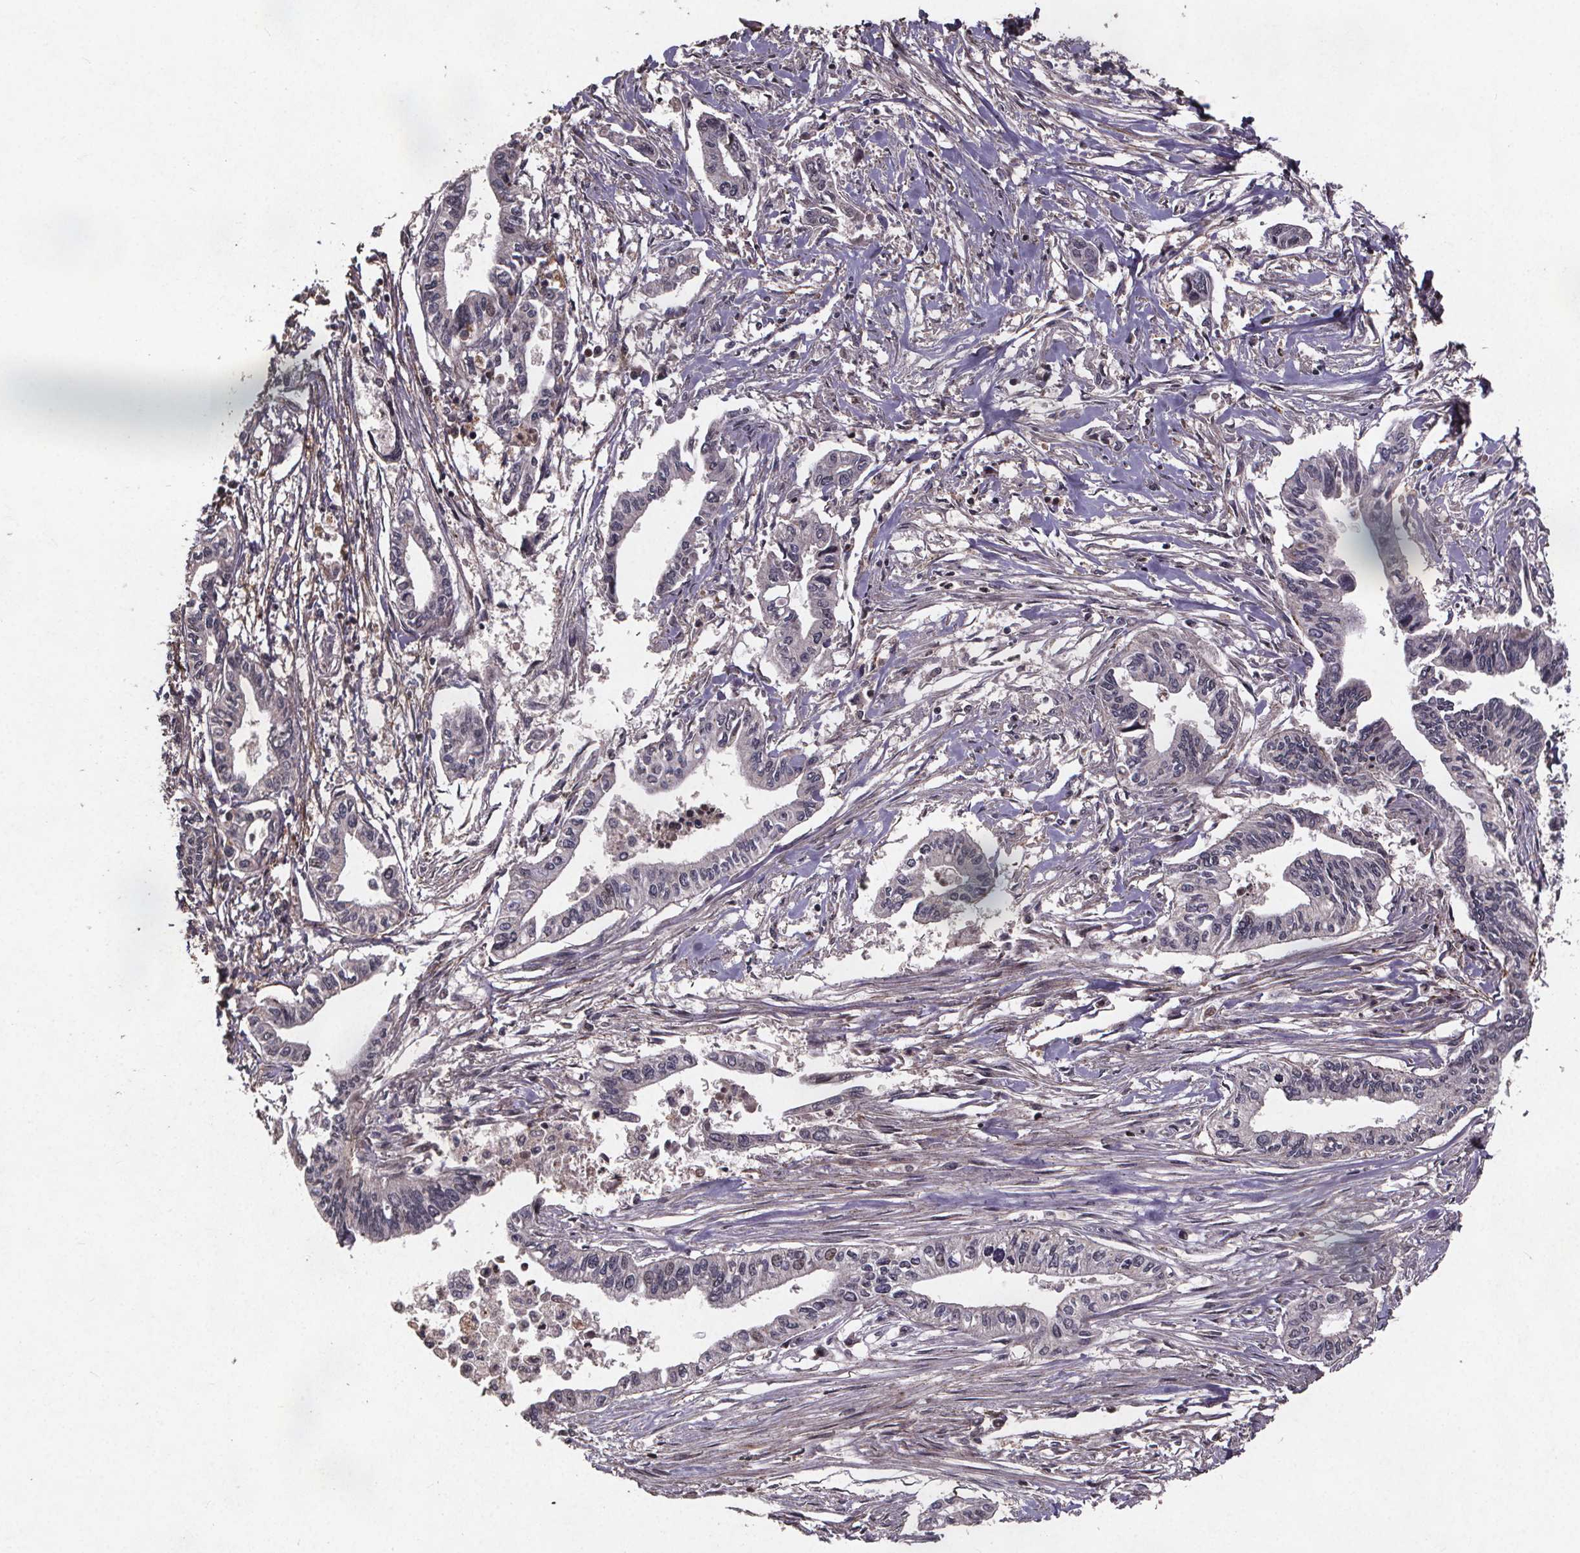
{"staining": {"intensity": "negative", "quantity": "none", "location": "none"}, "tissue": "pancreatic cancer", "cell_type": "Tumor cells", "image_type": "cancer", "snomed": [{"axis": "morphology", "description": "Adenocarcinoma, NOS"}, {"axis": "topography", "description": "Pancreas"}], "caption": "Immunohistochemistry (IHC) image of human pancreatic adenocarcinoma stained for a protein (brown), which reveals no positivity in tumor cells. (DAB (3,3'-diaminobenzidine) immunohistochemistry with hematoxylin counter stain).", "gene": "GPX3", "patient": {"sex": "male", "age": 60}}